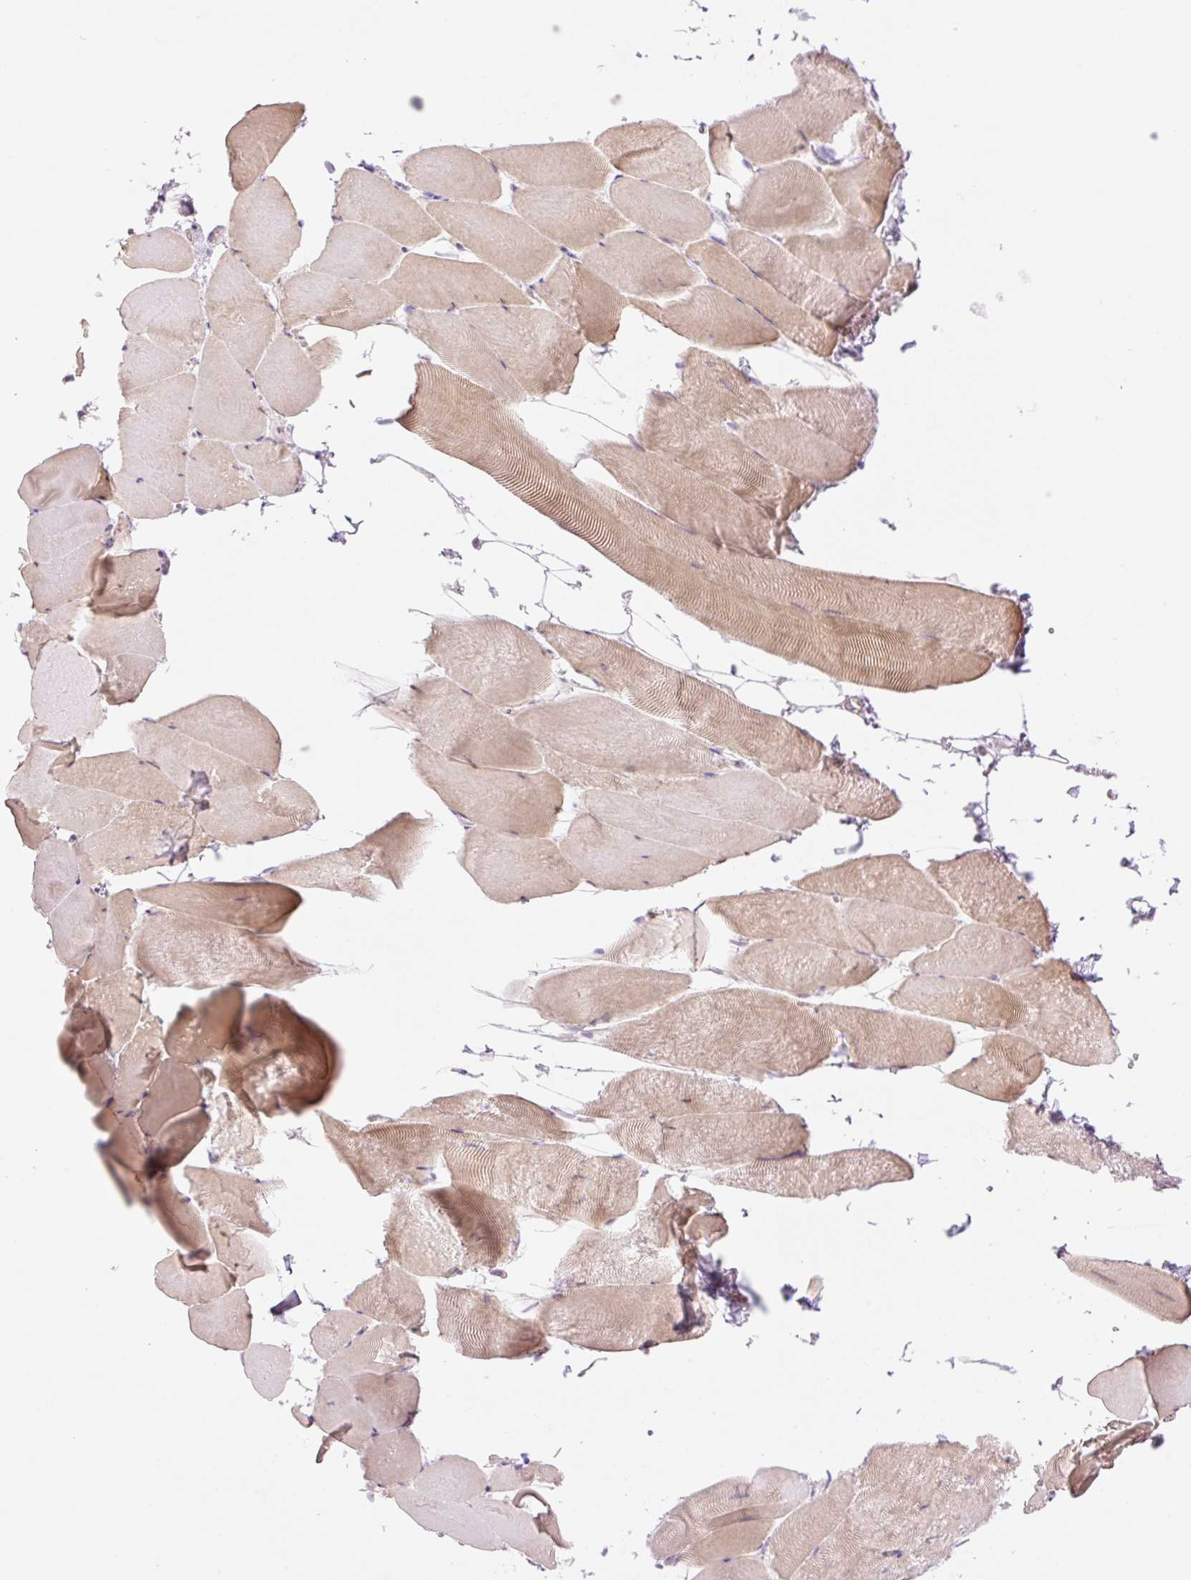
{"staining": {"intensity": "moderate", "quantity": "25%-75%", "location": "cytoplasmic/membranous"}, "tissue": "skeletal muscle", "cell_type": "Myocytes", "image_type": "normal", "snomed": [{"axis": "morphology", "description": "Normal tissue, NOS"}, {"axis": "topography", "description": "Skeletal muscle"}], "caption": "An immunohistochemistry (IHC) photomicrograph of benign tissue is shown. Protein staining in brown highlights moderate cytoplasmic/membranous positivity in skeletal muscle within myocytes.", "gene": "COL5A1", "patient": {"sex": "female", "age": 64}}